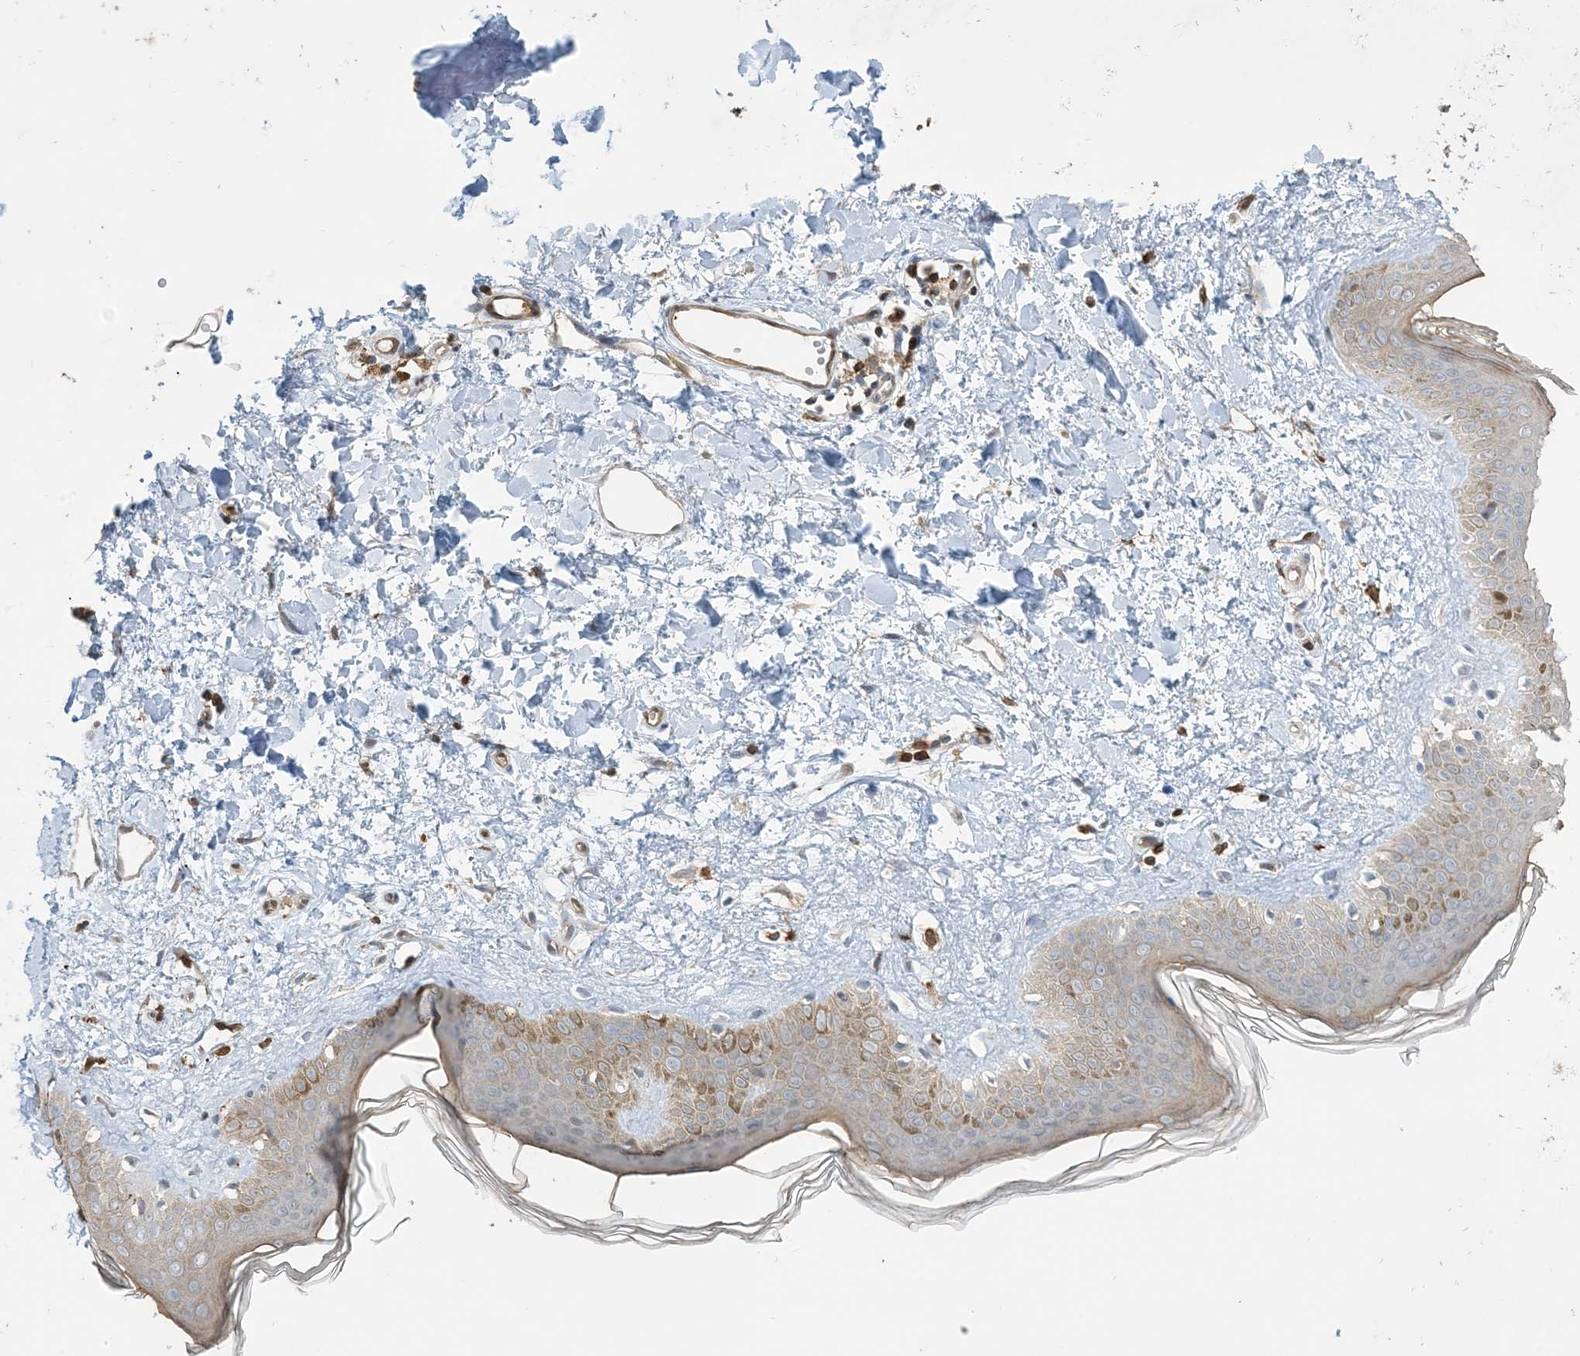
{"staining": {"intensity": "moderate", "quantity": ">75%", "location": "cytoplasmic/membranous"}, "tissue": "skin", "cell_type": "Fibroblasts", "image_type": "normal", "snomed": [{"axis": "morphology", "description": "Normal tissue, NOS"}, {"axis": "topography", "description": "Skin"}], "caption": "Moderate cytoplasmic/membranous positivity for a protein is identified in about >75% of fibroblasts of unremarkable skin using immunohistochemistry (IHC).", "gene": "TMSB4X", "patient": {"sex": "female", "age": 58}}